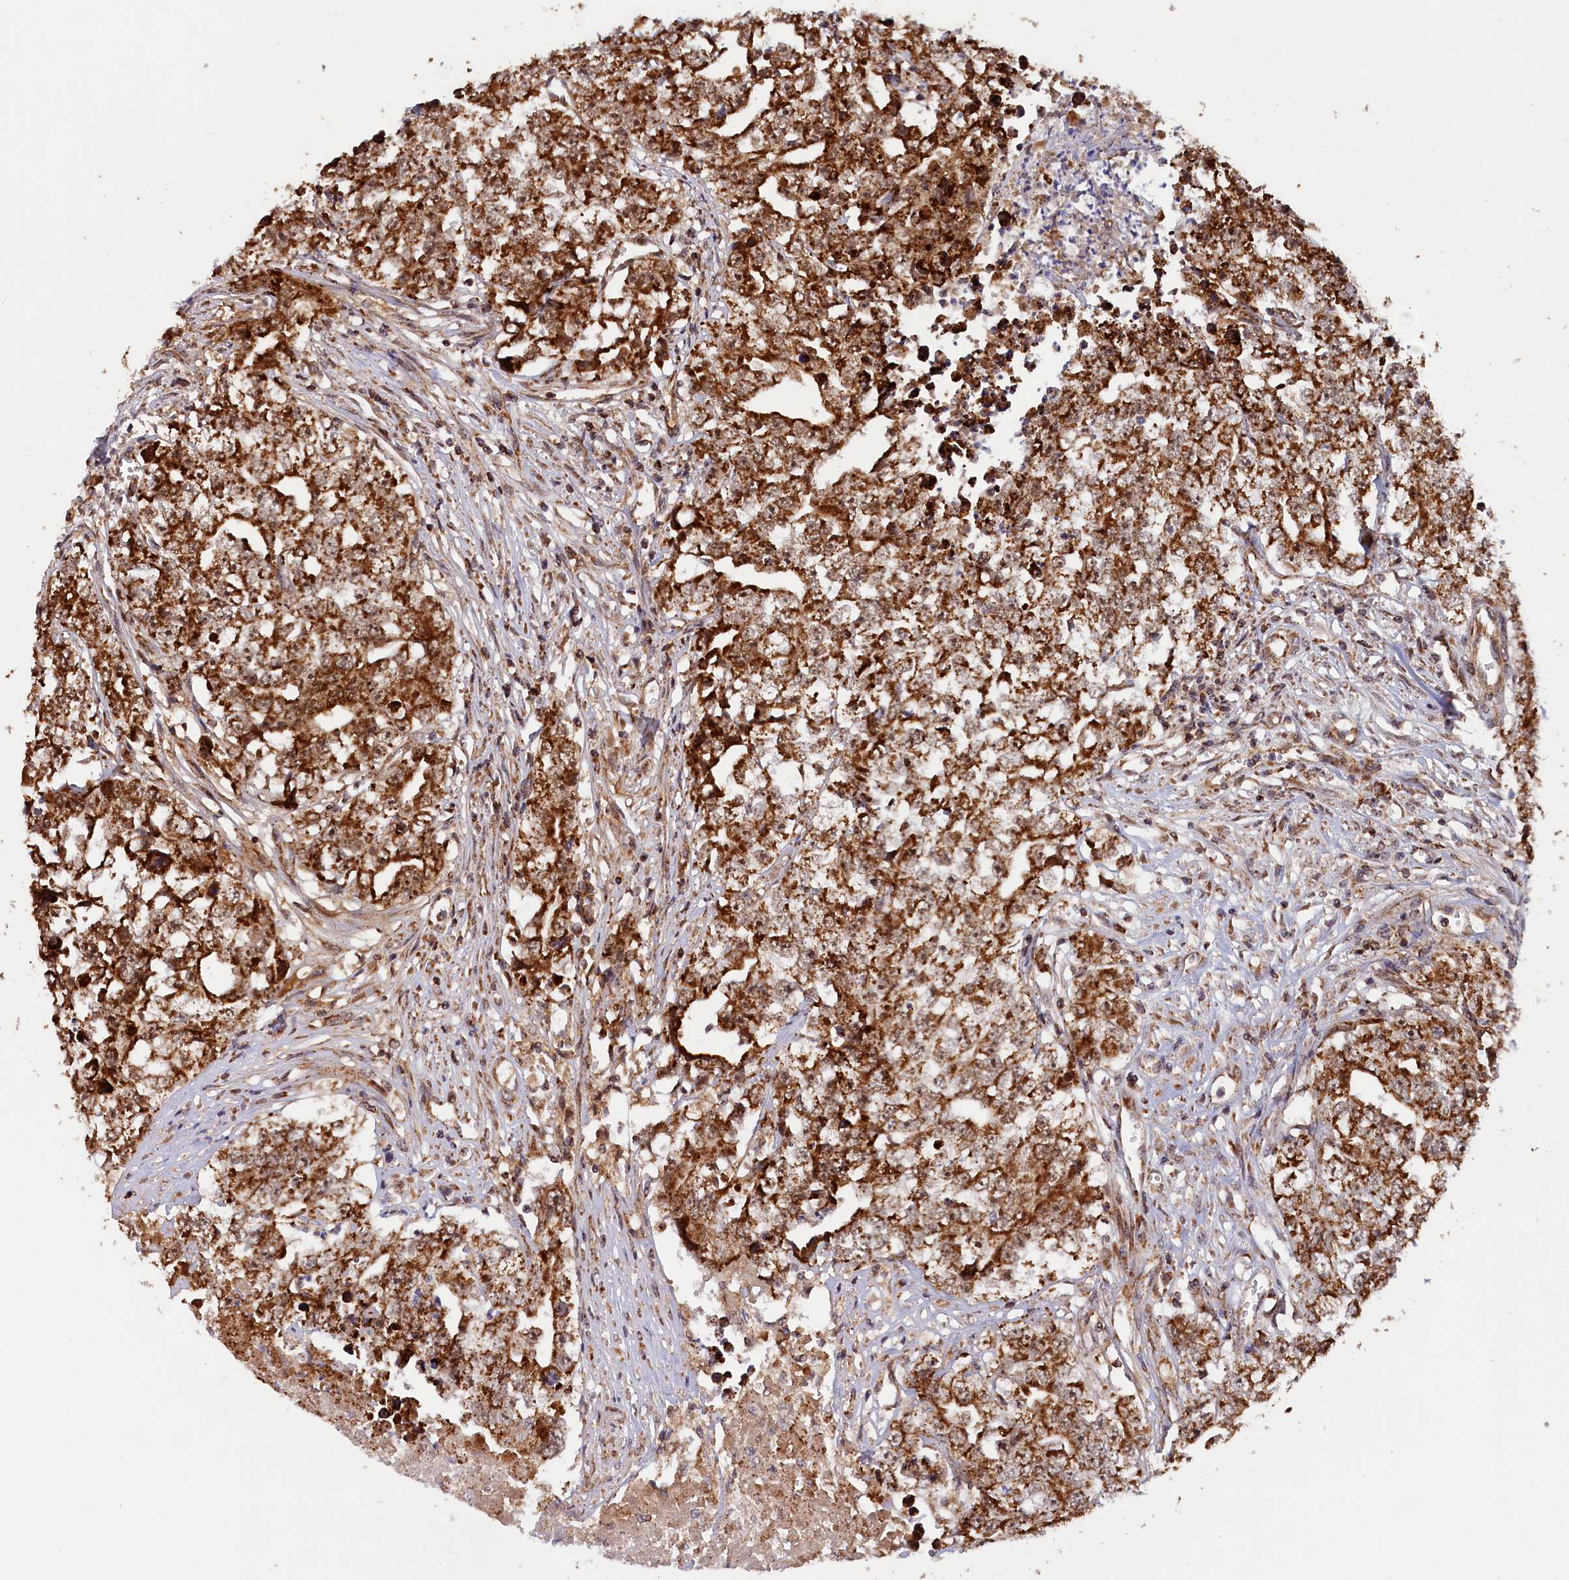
{"staining": {"intensity": "strong", "quantity": ">75%", "location": "cytoplasmic/membranous"}, "tissue": "testis cancer", "cell_type": "Tumor cells", "image_type": "cancer", "snomed": [{"axis": "morphology", "description": "Seminoma, NOS"}, {"axis": "morphology", "description": "Carcinoma, Embryonal, NOS"}, {"axis": "topography", "description": "Testis"}], "caption": "IHC staining of seminoma (testis), which displays high levels of strong cytoplasmic/membranous staining in about >75% of tumor cells indicating strong cytoplasmic/membranous protein positivity. The staining was performed using DAB (brown) for protein detection and nuclei were counterstained in hematoxylin (blue).", "gene": "DUS3L", "patient": {"sex": "male", "age": 43}}